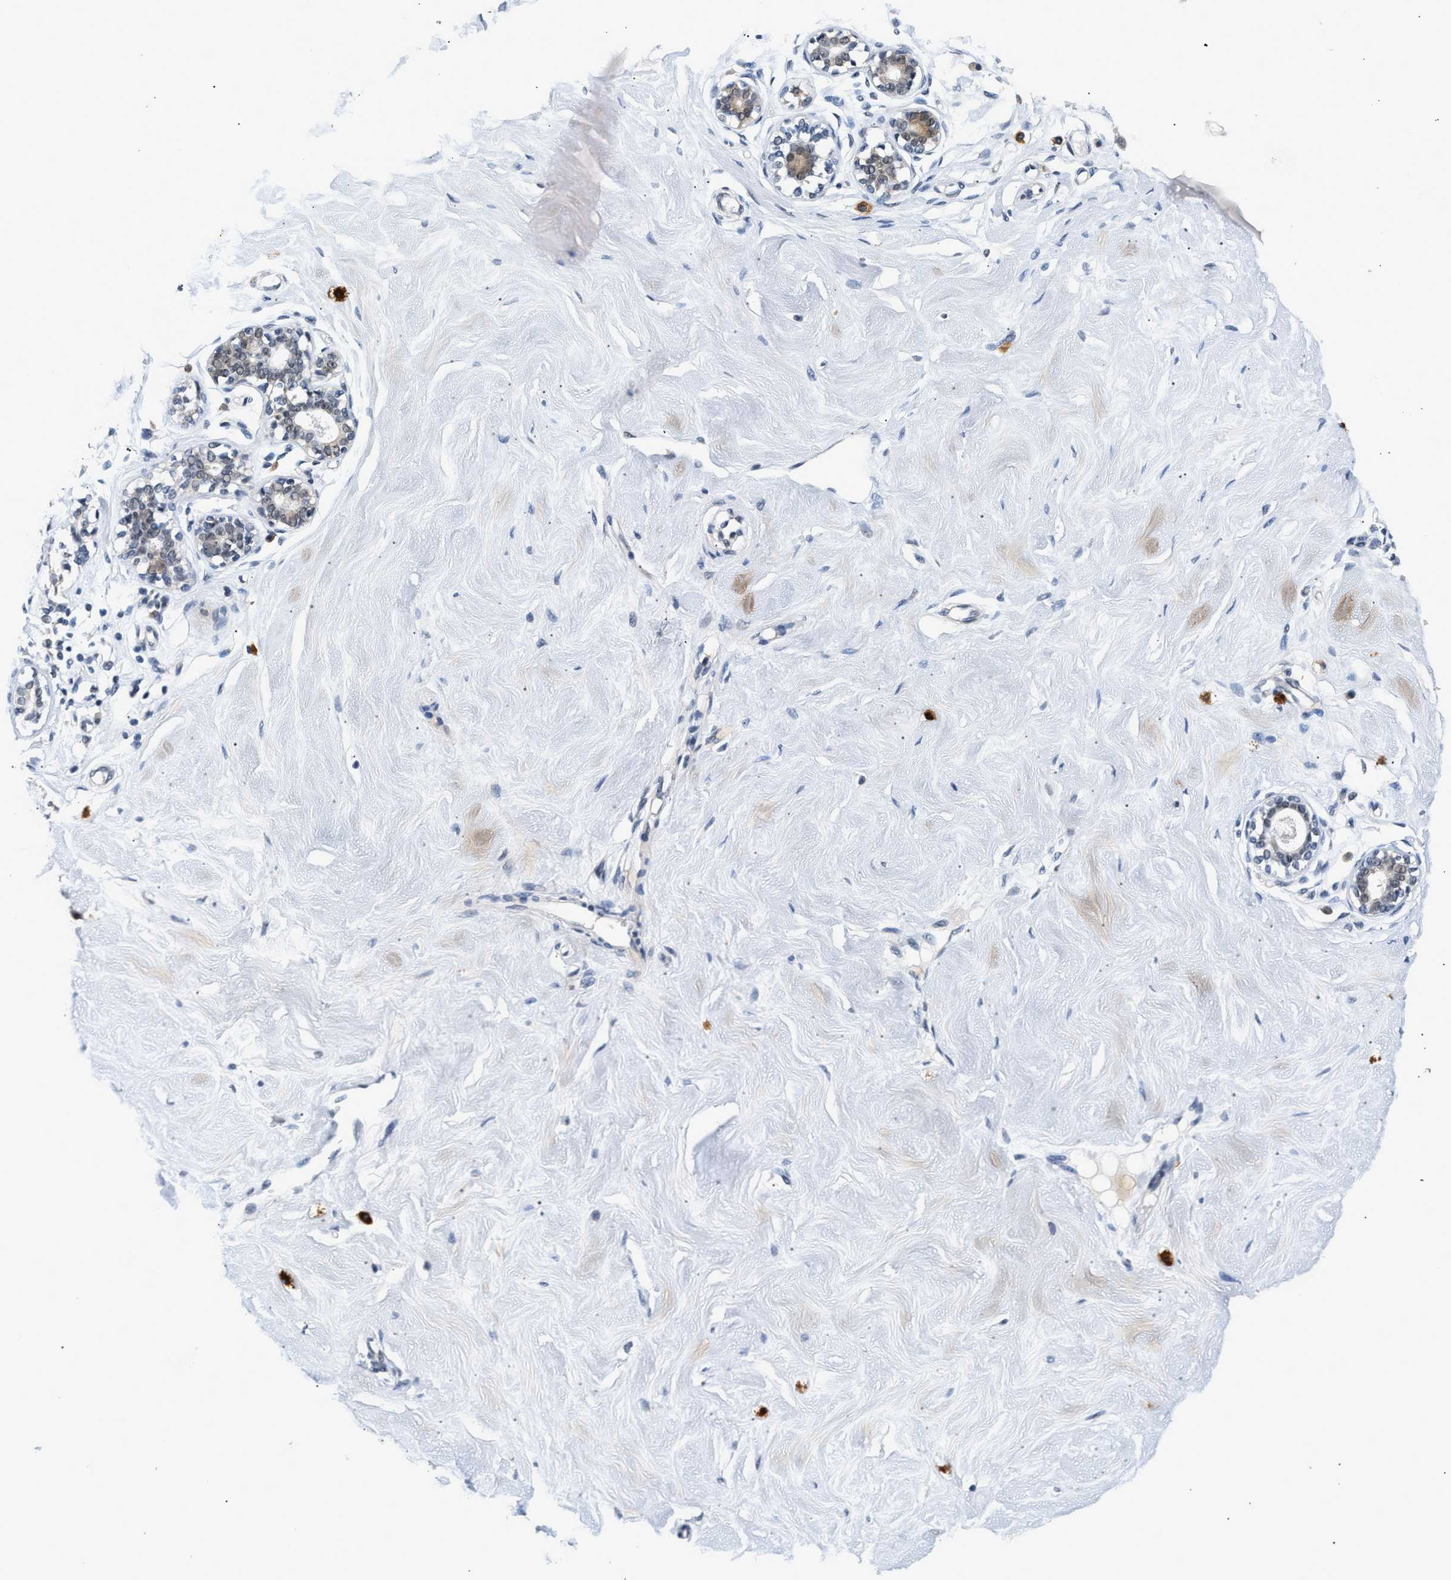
{"staining": {"intensity": "negative", "quantity": "none", "location": "none"}, "tissue": "breast", "cell_type": "Adipocytes", "image_type": "normal", "snomed": [{"axis": "morphology", "description": "Normal tissue, NOS"}, {"axis": "topography", "description": "Breast"}], "caption": "Immunohistochemistry (IHC) photomicrograph of normal breast: human breast stained with DAB shows no significant protein staining in adipocytes. Brightfield microscopy of IHC stained with DAB (brown) and hematoxylin (blue), captured at high magnification.", "gene": "THOC1", "patient": {"sex": "female", "age": 23}}